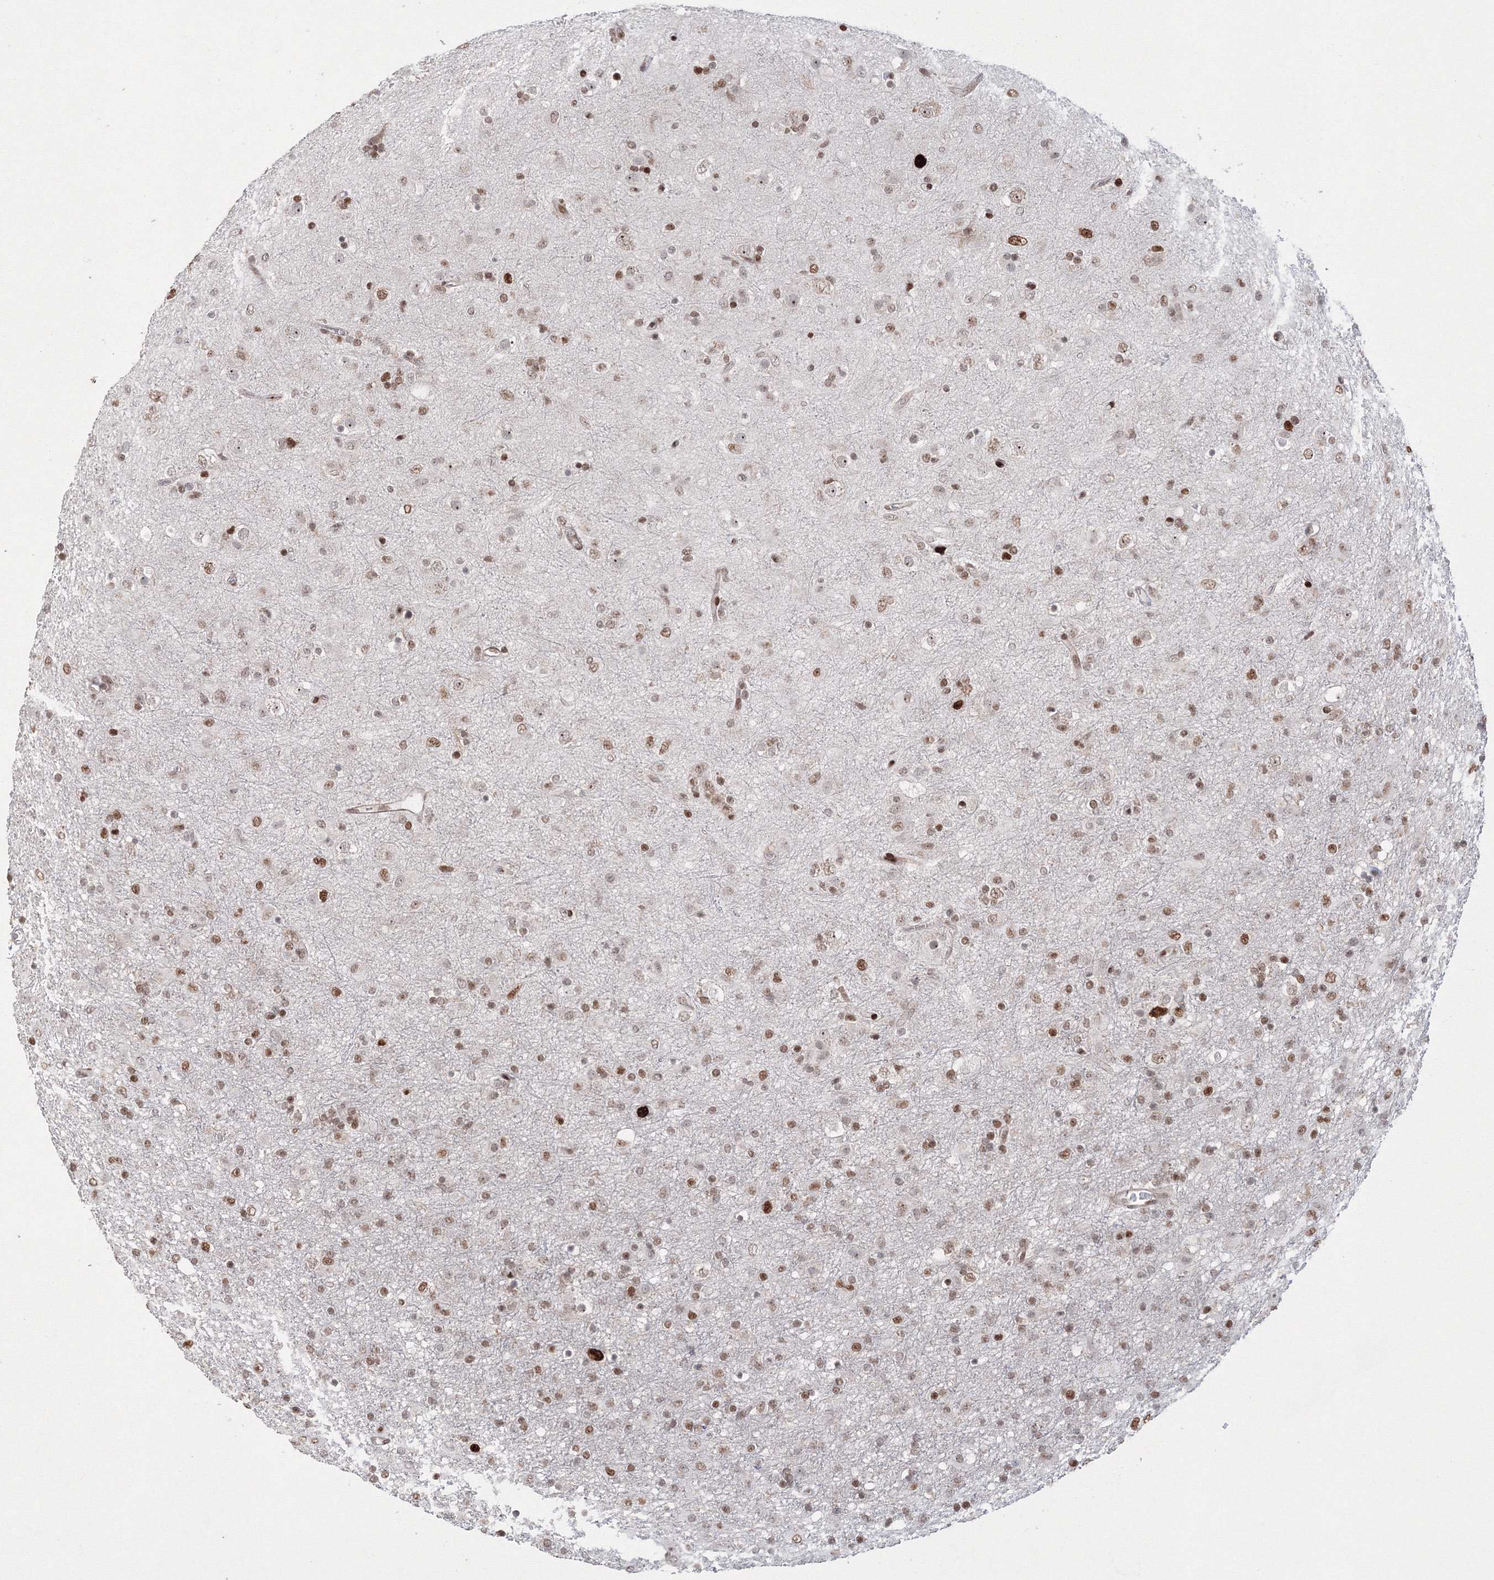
{"staining": {"intensity": "moderate", "quantity": ">75%", "location": "nuclear"}, "tissue": "glioma", "cell_type": "Tumor cells", "image_type": "cancer", "snomed": [{"axis": "morphology", "description": "Glioma, malignant, Low grade"}, {"axis": "topography", "description": "Brain"}], "caption": "Human glioma stained for a protein (brown) exhibits moderate nuclear positive positivity in about >75% of tumor cells.", "gene": "LIG1", "patient": {"sex": "male", "age": 65}}